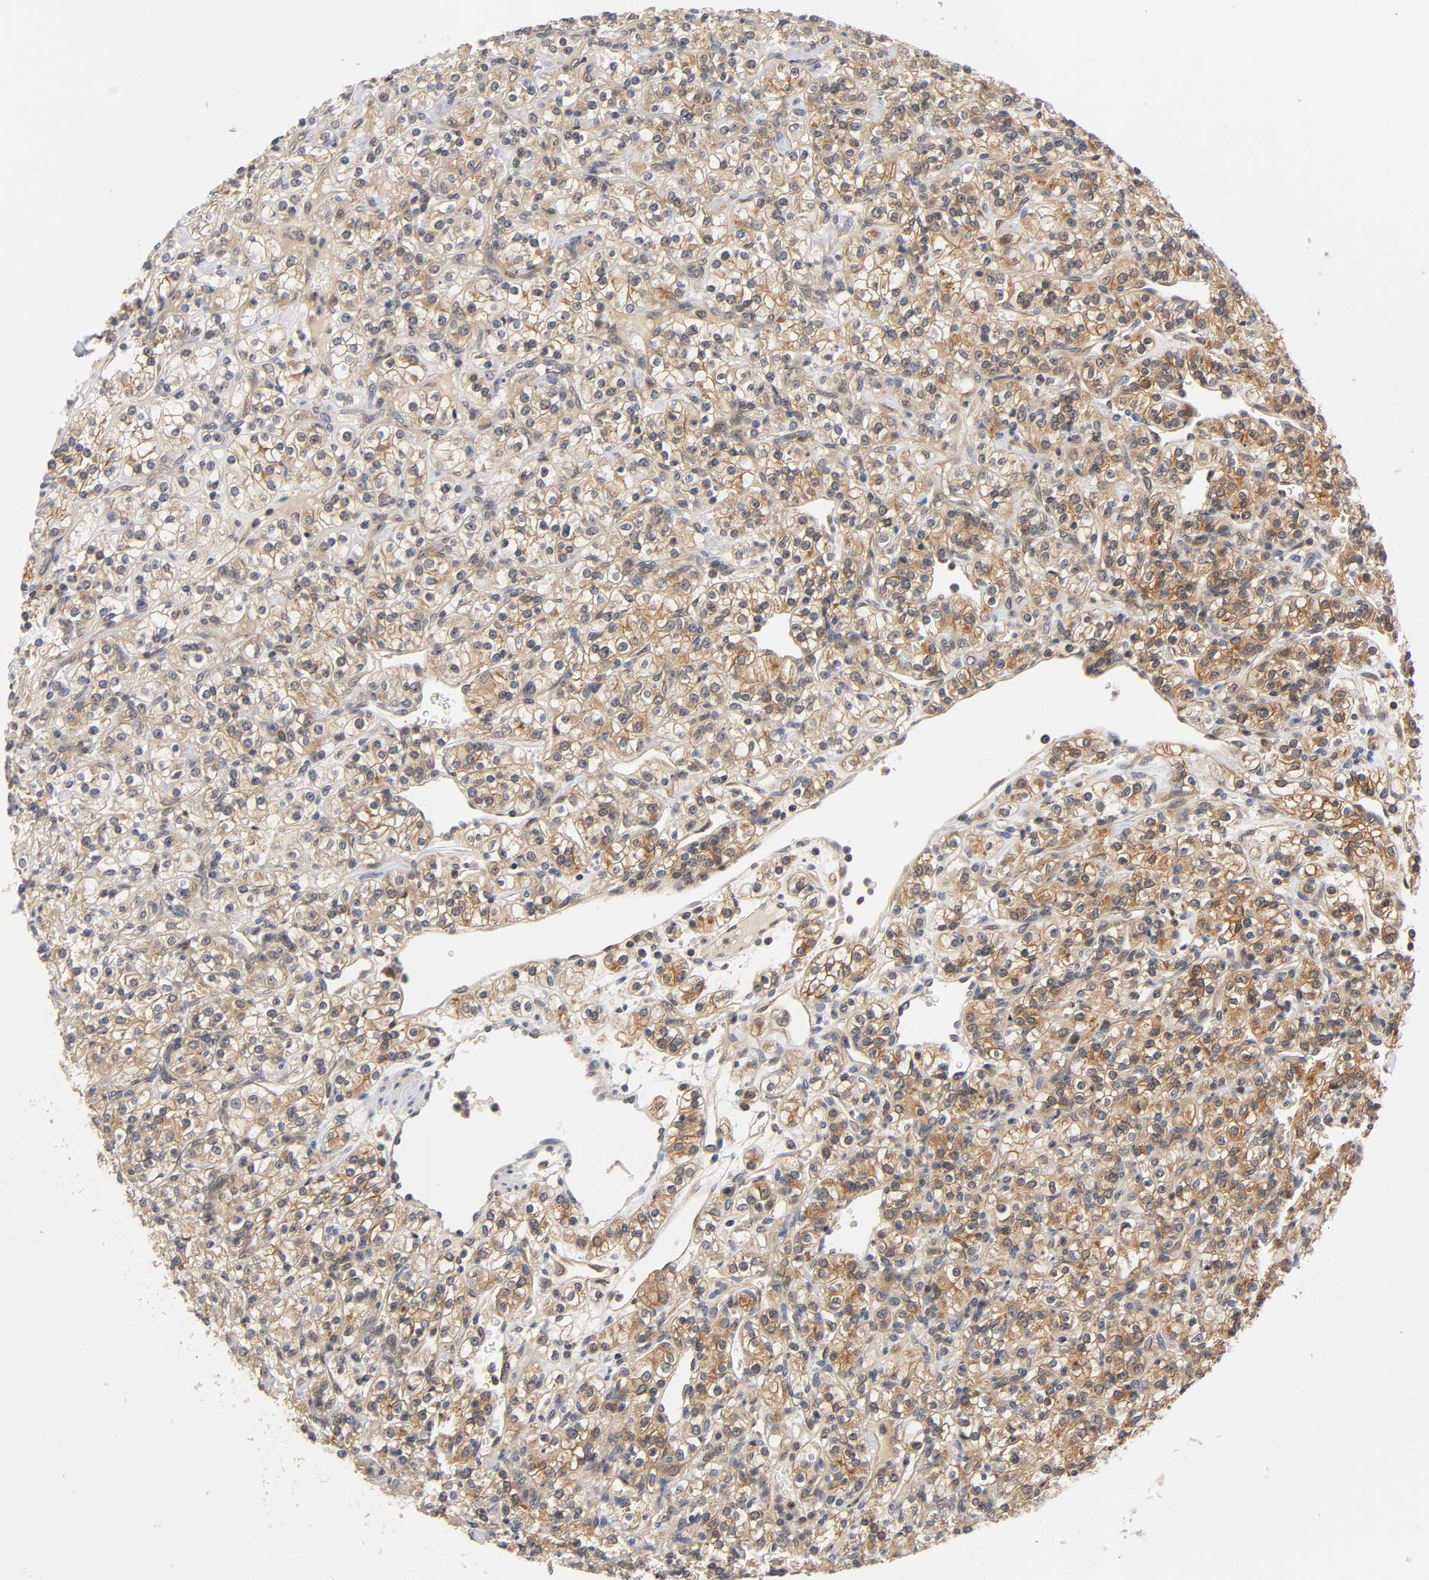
{"staining": {"intensity": "weak", "quantity": "25%-75%", "location": "cytoplasmic/membranous"}, "tissue": "renal cancer", "cell_type": "Tumor cells", "image_type": "cancer", "snomed": [{"axis": "morphology", "description": "Adenocarcinoma, NOS"}, {"axis": "topography", "description": "Kidney"}], "caption": "Renal adenocarcinoma stained with immunohistochemistry displays weak cytoplasmic/membranous expression in about 25%-75% of tumor cells. (DAB = brown stain, brightfield microscopy at high magnification).", "gene": "PRKAB1", "patient": {"sex": "male", "age": 77}}